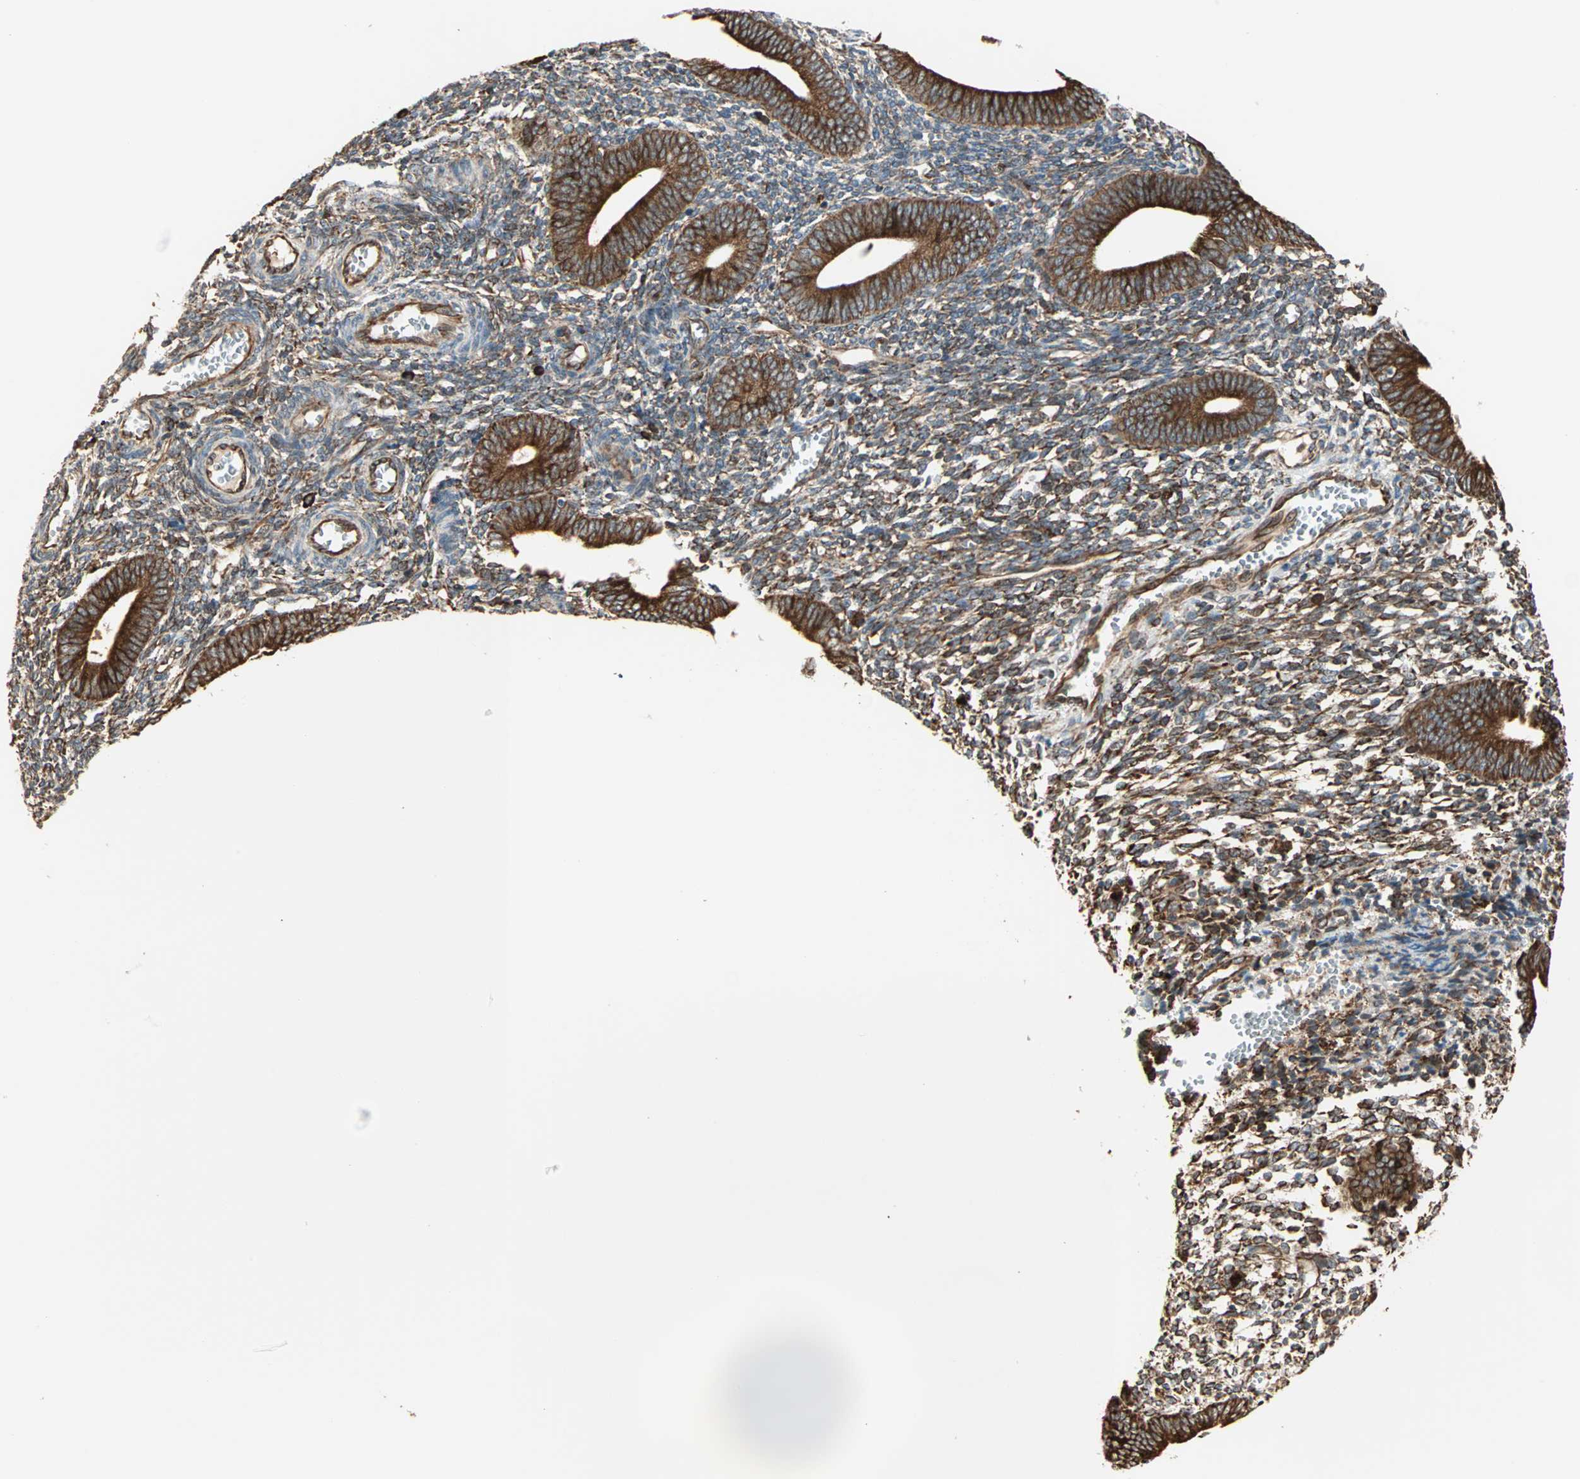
{"staining": {"intensity": "moderate", "quantity": ">75%", "location": "cytoplasmic/membranous"}, "tissue": "endometrium", "cell_type": "Cells in endometrial stroma", "image_type": "normal", "snomed": [{"axis": "morphology", "description": "Normal tissue, NOS"}, {"axis": "topography", "description": "Uterus"}, {"axis": "topography", "description": "Endometrium"}], "caption": "The immunohistochemical stain labels moderate cytoplasmic/membranous staining in cells in endometrial stroma of benign endometrium. (brown staining indicates protein expression, while blue staining denotes nuclei).", "gene": "P4HA1", "patient": {"sex": "female", "age": 33}}